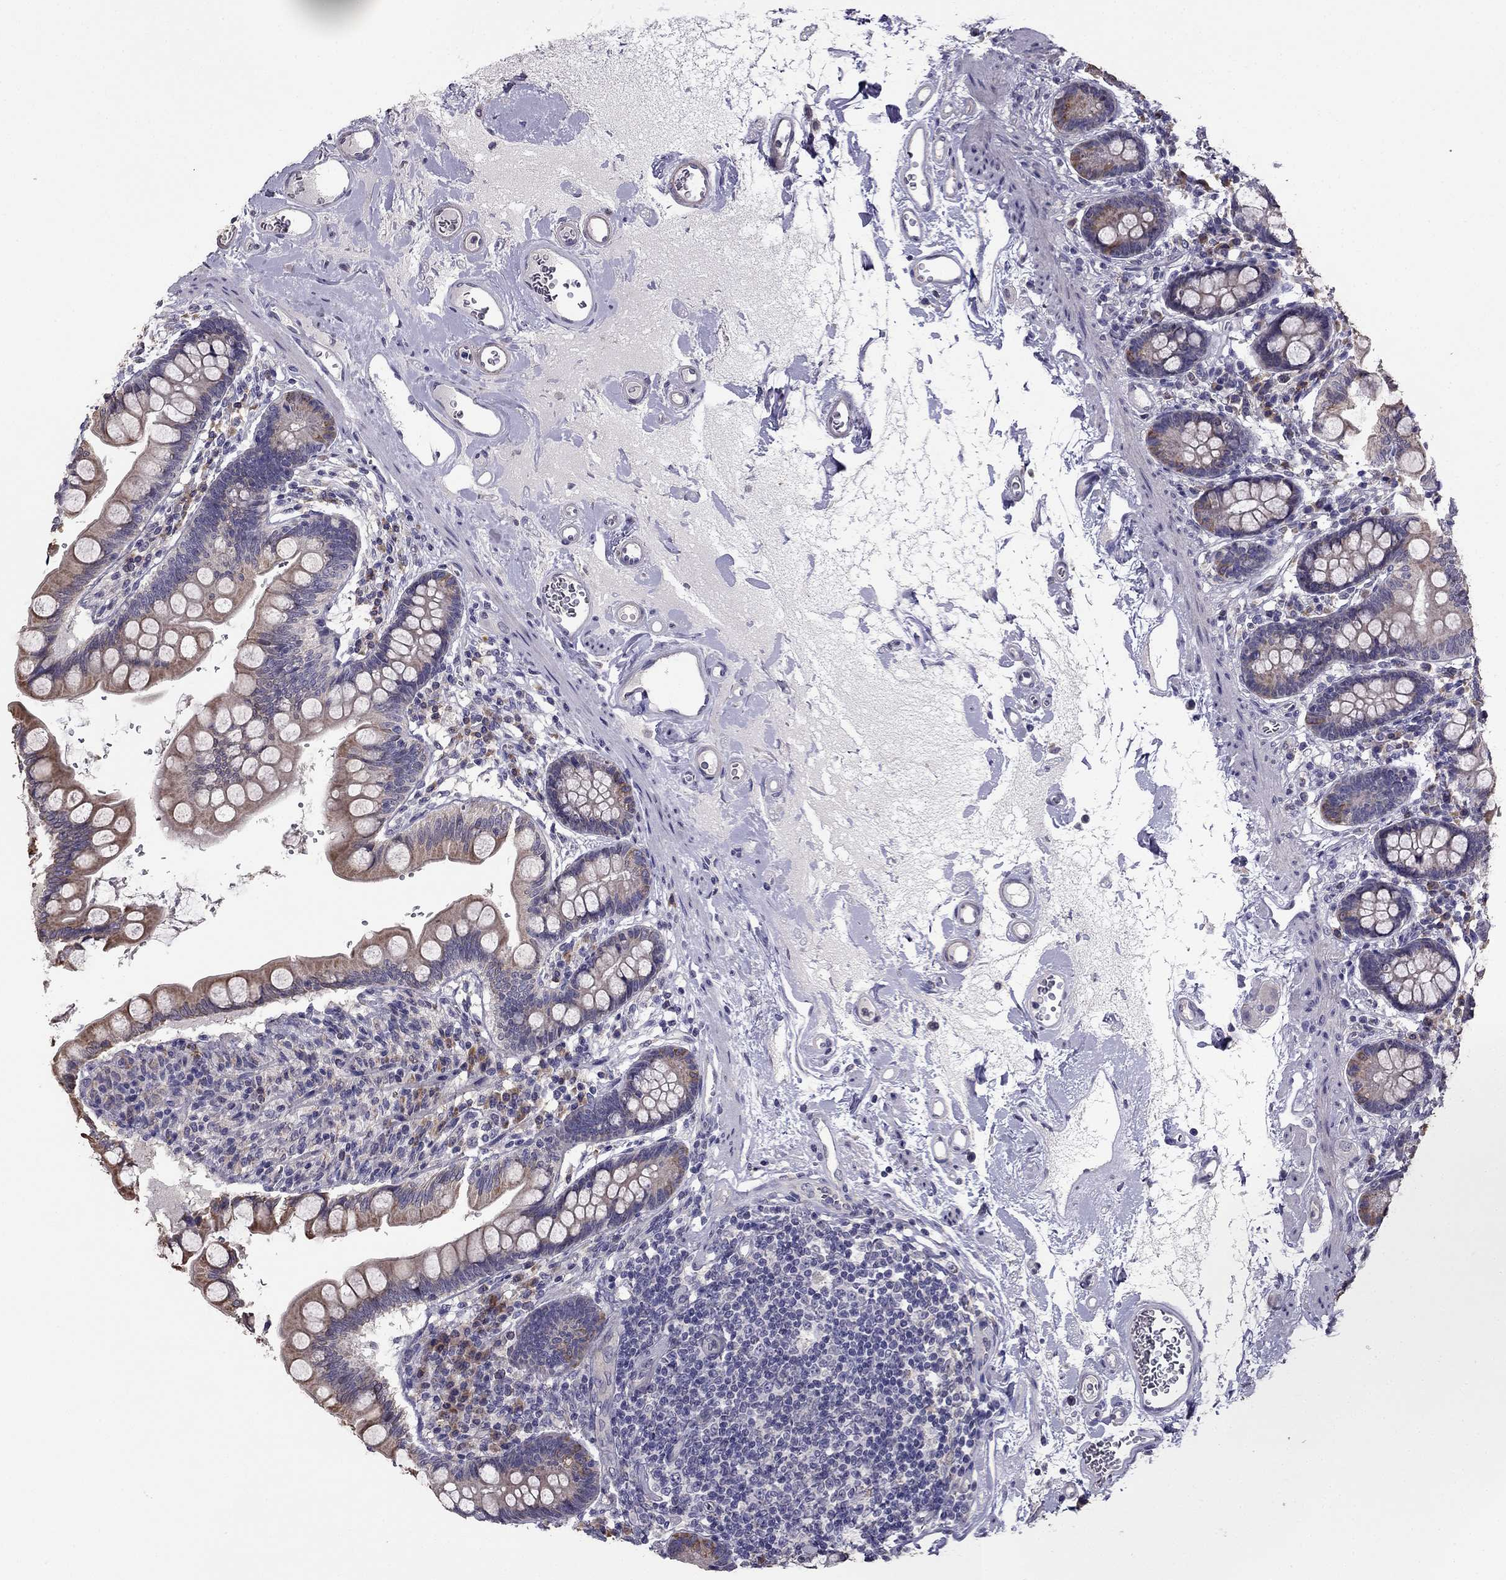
{"staining": {"intensity": "moderate", "quantity": "25%-75%", "location": "cytoplasmic/membranous"}, "tissue": "small intestine", "cell_type": "Glandular cells", "image_type": "normal", "snomed": [{"axis": "morphology", "description": "Normal tissue, NOS"}, {"axis": "topography", "description": "Small intestine"}], "caption": "Small intestine stained for a protein (brown) reveals moderate cytoplasmic/membranous positive staining in about 25%-75% of glandular cells.", "gene": "CDH9", "patient": {"sex": "female", "age": 56}}